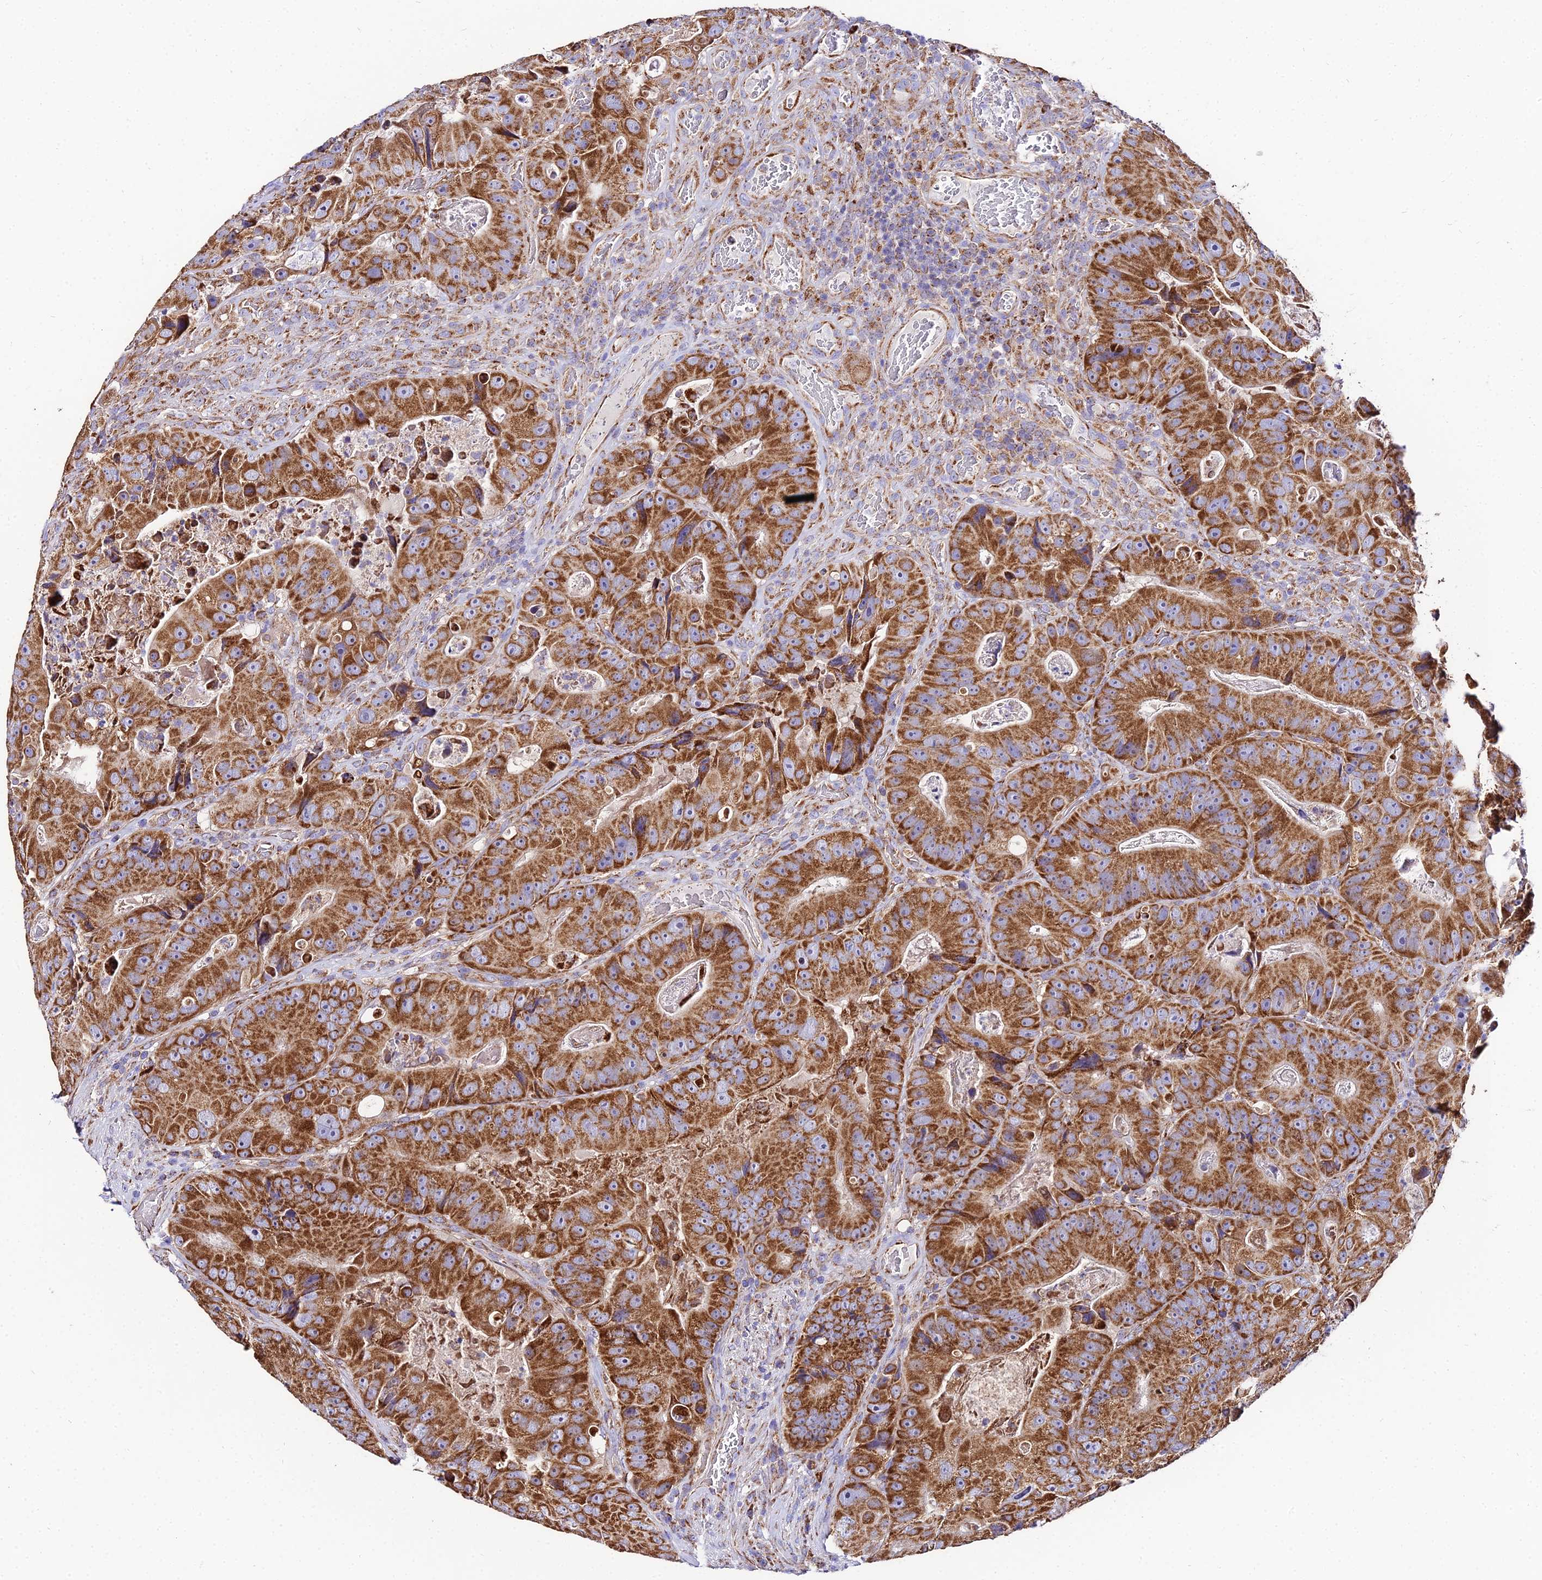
{"staining": {"intensity": "strong", "quantity": ">75%", "location": "cytoplasmic/membranous"}, "tissue": "colorectal cancer", "cell_type": "Tumor cells", "image_type": "cancer", "snomed": [{"axis": "morphology", "description": "Adenocarcinoma, NOS"}, {"axis": "topography", "description": "Colon"}], "caption": "High-power microscopy captured an immunohistochemistry (IHC) micrograph of colorectal cancer (adenocarcinoma), revealing strong cytoplasmic/membranous expression in about >75% of tumor cells. The staining was performed using DAB (3,3'-diaminobenzidine) to visualize the protein expression in brown, while the nuclei were stained in blue with hematoxylin (Magnification: 20x).", "gene": "OCIAD1", "patient": {"sex": "female", "age": 86}}